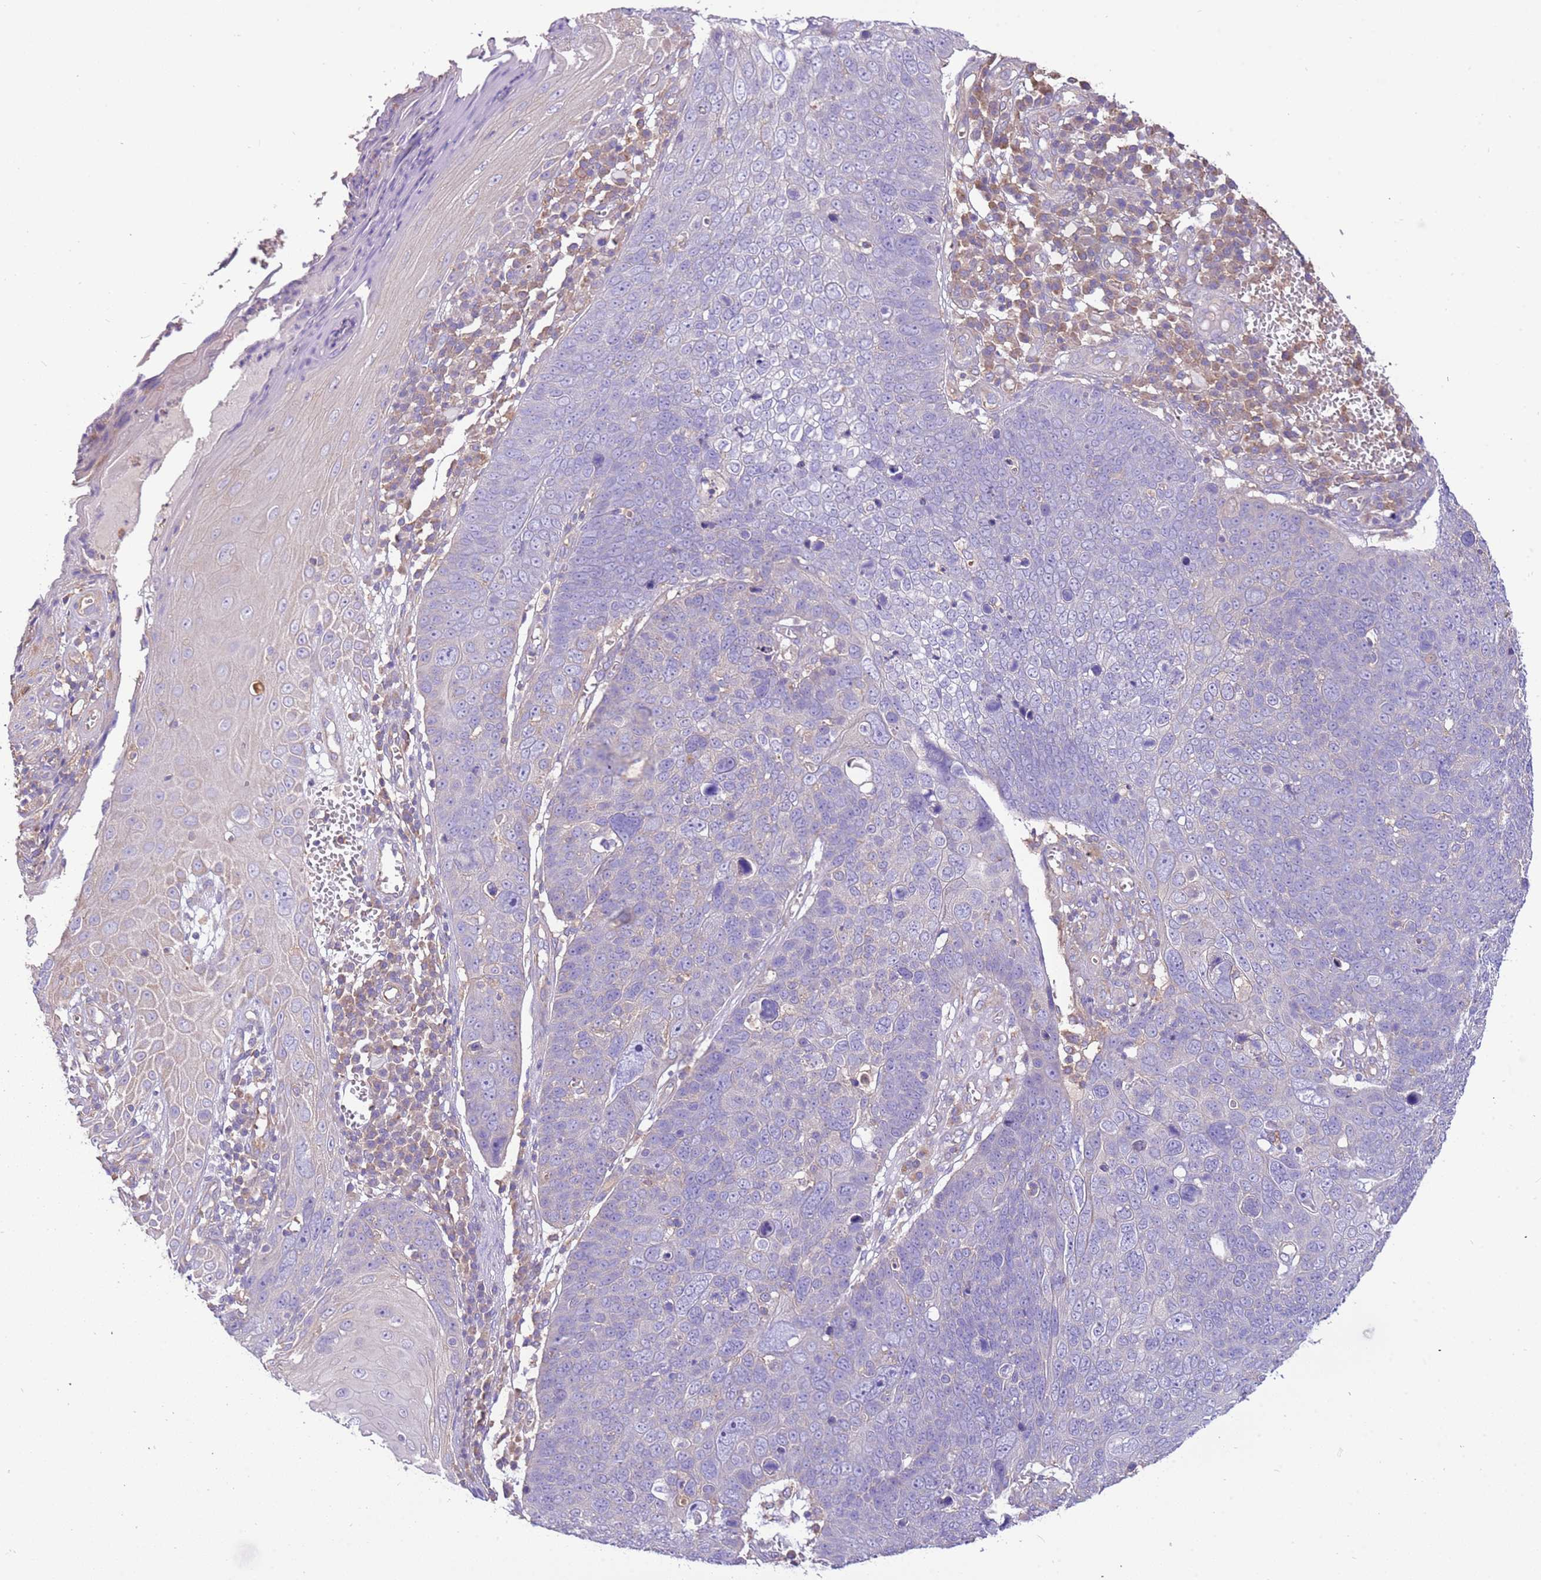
{"staining": {"intensity": "negative", "quantity": "none", "location": "none"}, "tissue": "skin cancer", "cell_type": "Tumor cells", "image_type": "cancer", "snomed": [{"axis": "morphology", "description": "Squamous cell carcinoma, NOS"}, {"axis": "topography", "description": "Skin"}], "caption": "Immunohistochemical staining of human skin cancer (squamous cell carcinoma) shows no significant staining in tumor cells.", "gene": "NAALADL1", "patient": {"sex": "male", "age": 71}}